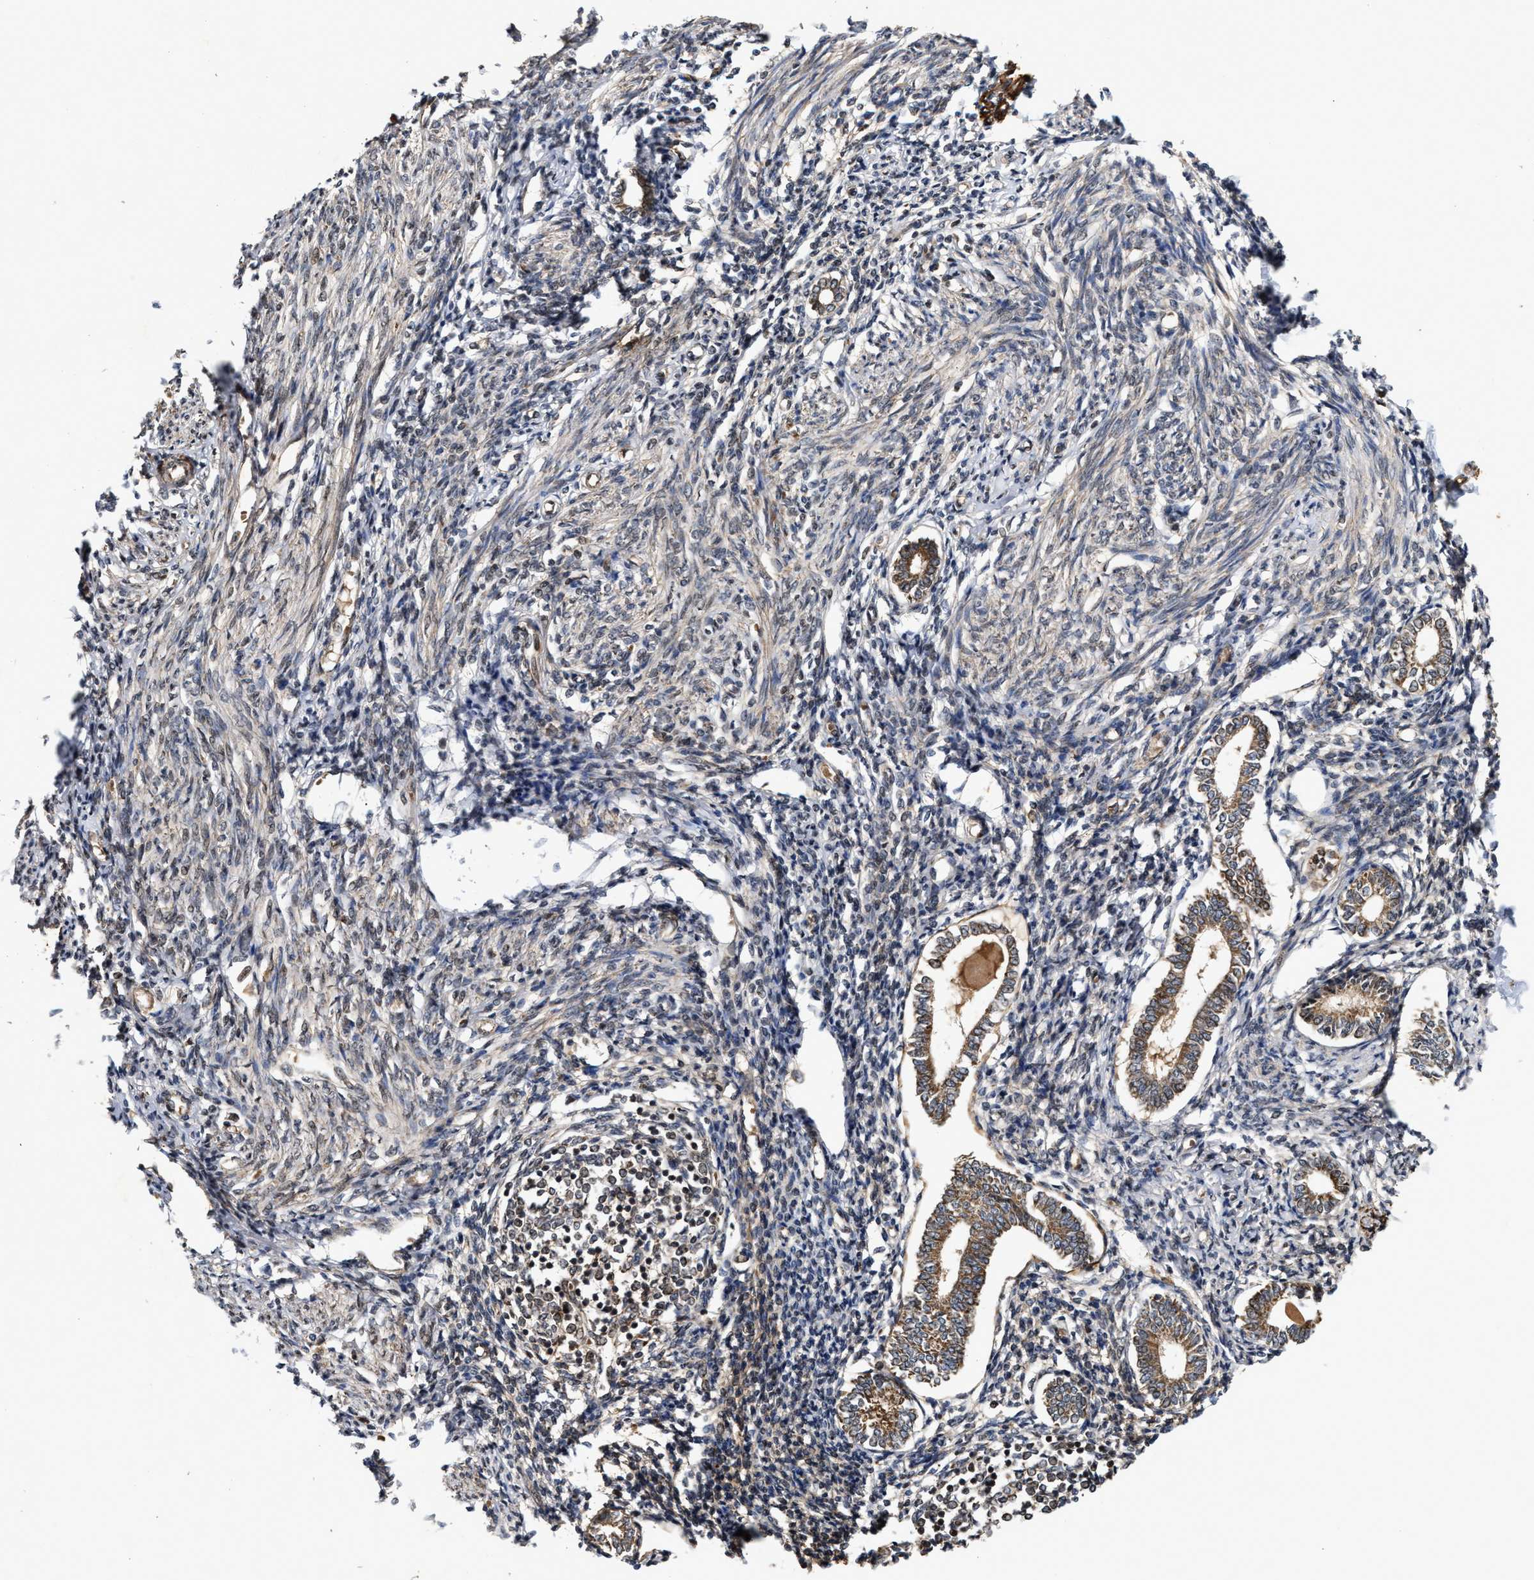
{"staining": {"intensity": "moderate", "quantity": "25%-75%", "location": "cytoplasmic/membranous"}, "tissue": "endometrium", "cell_type": "Cells in endometrial stroma", "image_type": "normal", "snomed": [{"axis": "morphology", "description": "Normal tissue, NOS"}, {"axis": "topography", "description": "Endometrium"}], "caption": "DAB (3,3'-diaminobenzidine) immunohistochemical staining of benign human endometrium shows moderate cytoplasmic/membranous protein positivity in approximately 25%-75% of cells in endometrial stroma. (brown staining indicates protein expression, while blue staining denotes nuclei).", "gene": "CFLAR", "patient": {"sex": "female", "age": 71}}